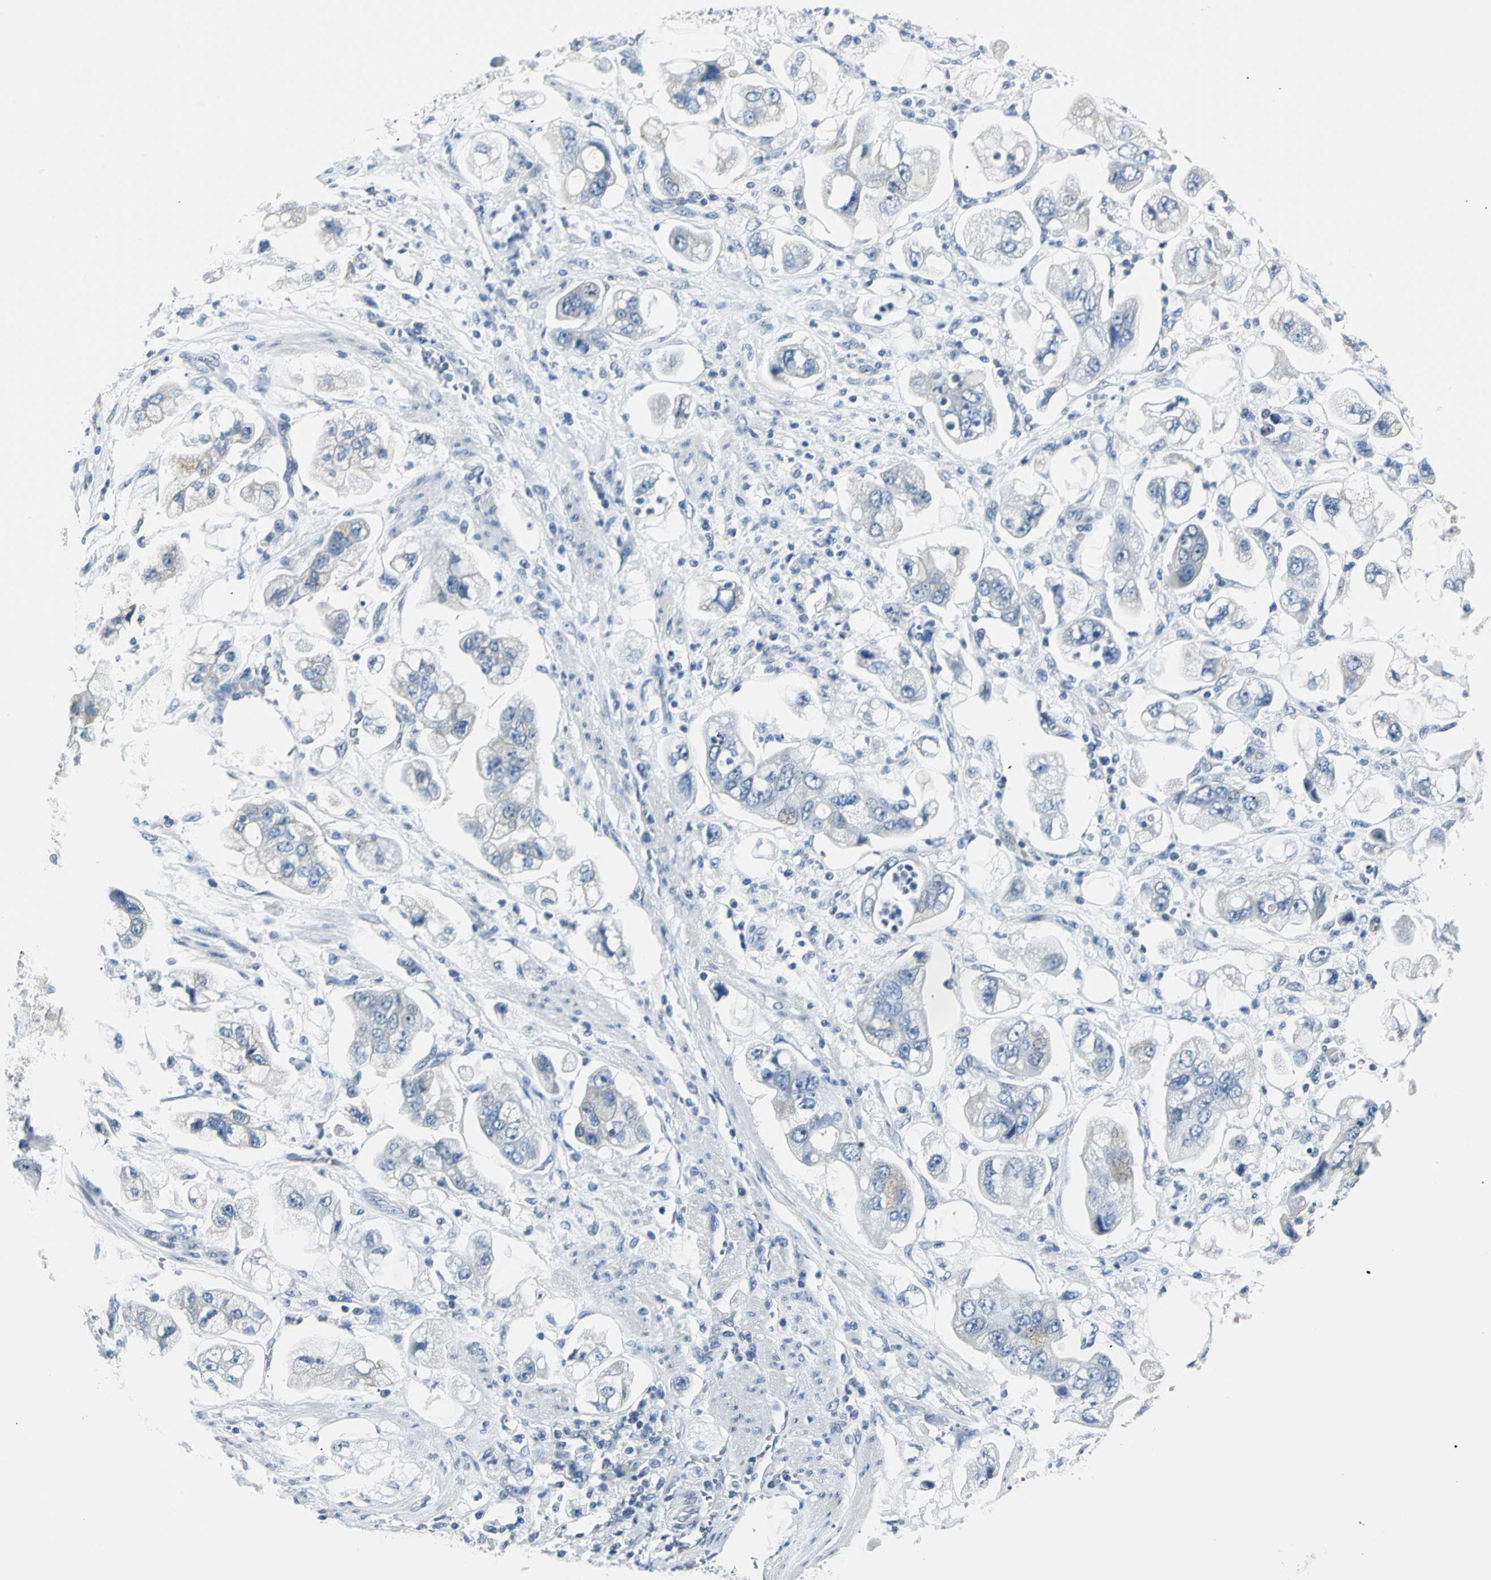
{"staining": {"intensity": "negative", "quantity": "none", "location": "none"}, "tissue": "stomach cancer", "cell_type": "Tumor cells", "image_type": "cancer", "snomed": [{"axis": "morphology", "description": "Adenocarcinoma, NOS"}, {"axis": "topography", "description": "Stomach"}], "caption": "The immunohistochemistry (IHC) image has no significant positivity in tumor cells of stomach adenocarcinoma tissue.", "gene": "B3GNT2", "patient": {"sex": "male", "age": 62}}